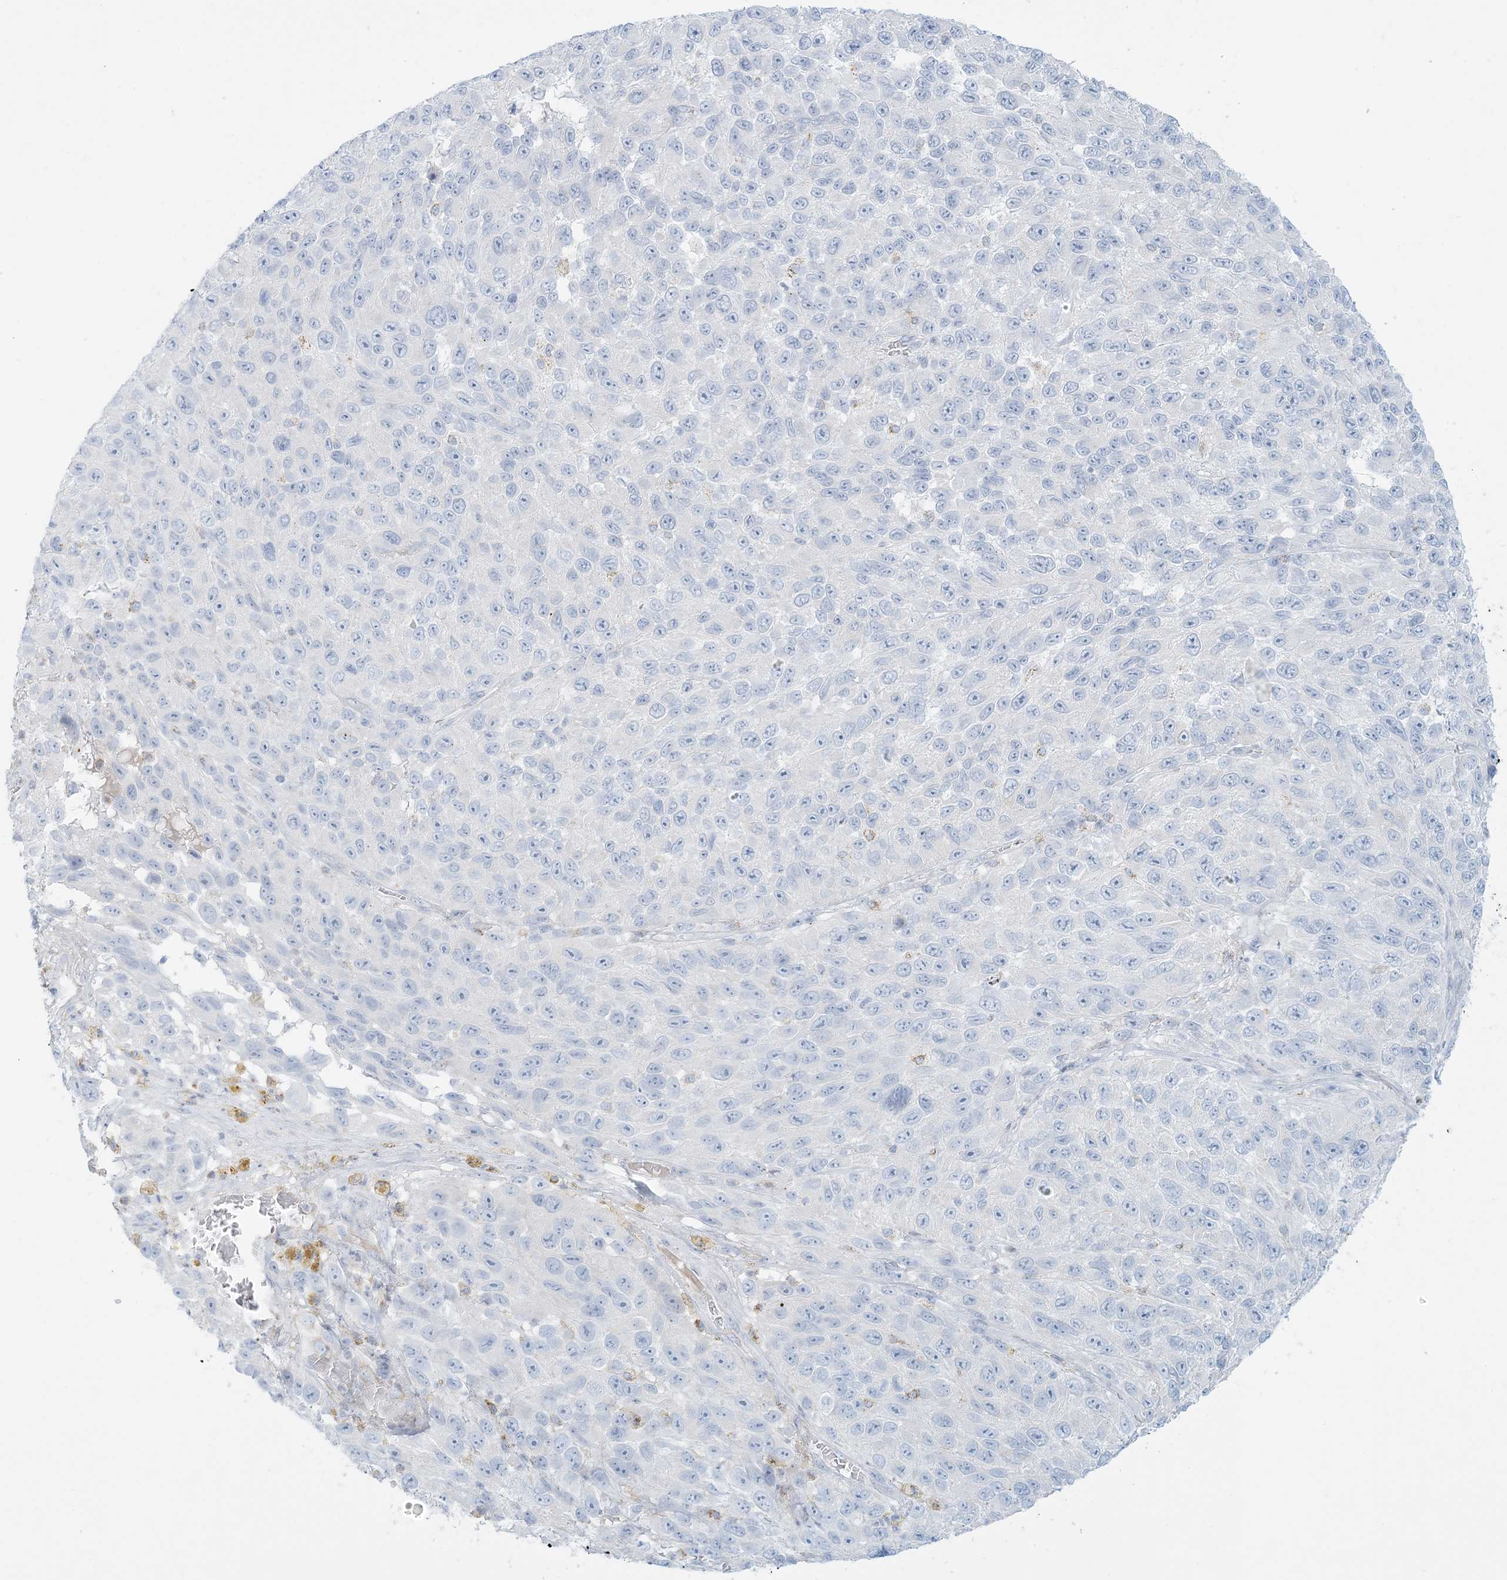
{"staining": {"intensity": "negative", "quantity": "none", "location": "none"}, "tissue": "melanoma", "cell_type": "Tumor cells", "image_type": "cancer", "snomed": [{"axis": "morphology", "description": "Malignant melanoma, NOS"}, {"axis": "topography", "description": "Skin"}], "caption": "DAB immunohistochemical staining of human malignant melanoma demonstrates no significant positivity in tumor cells.", "gene": "ZDHHC4", "patient": {"sex": "female", "age": 96}}